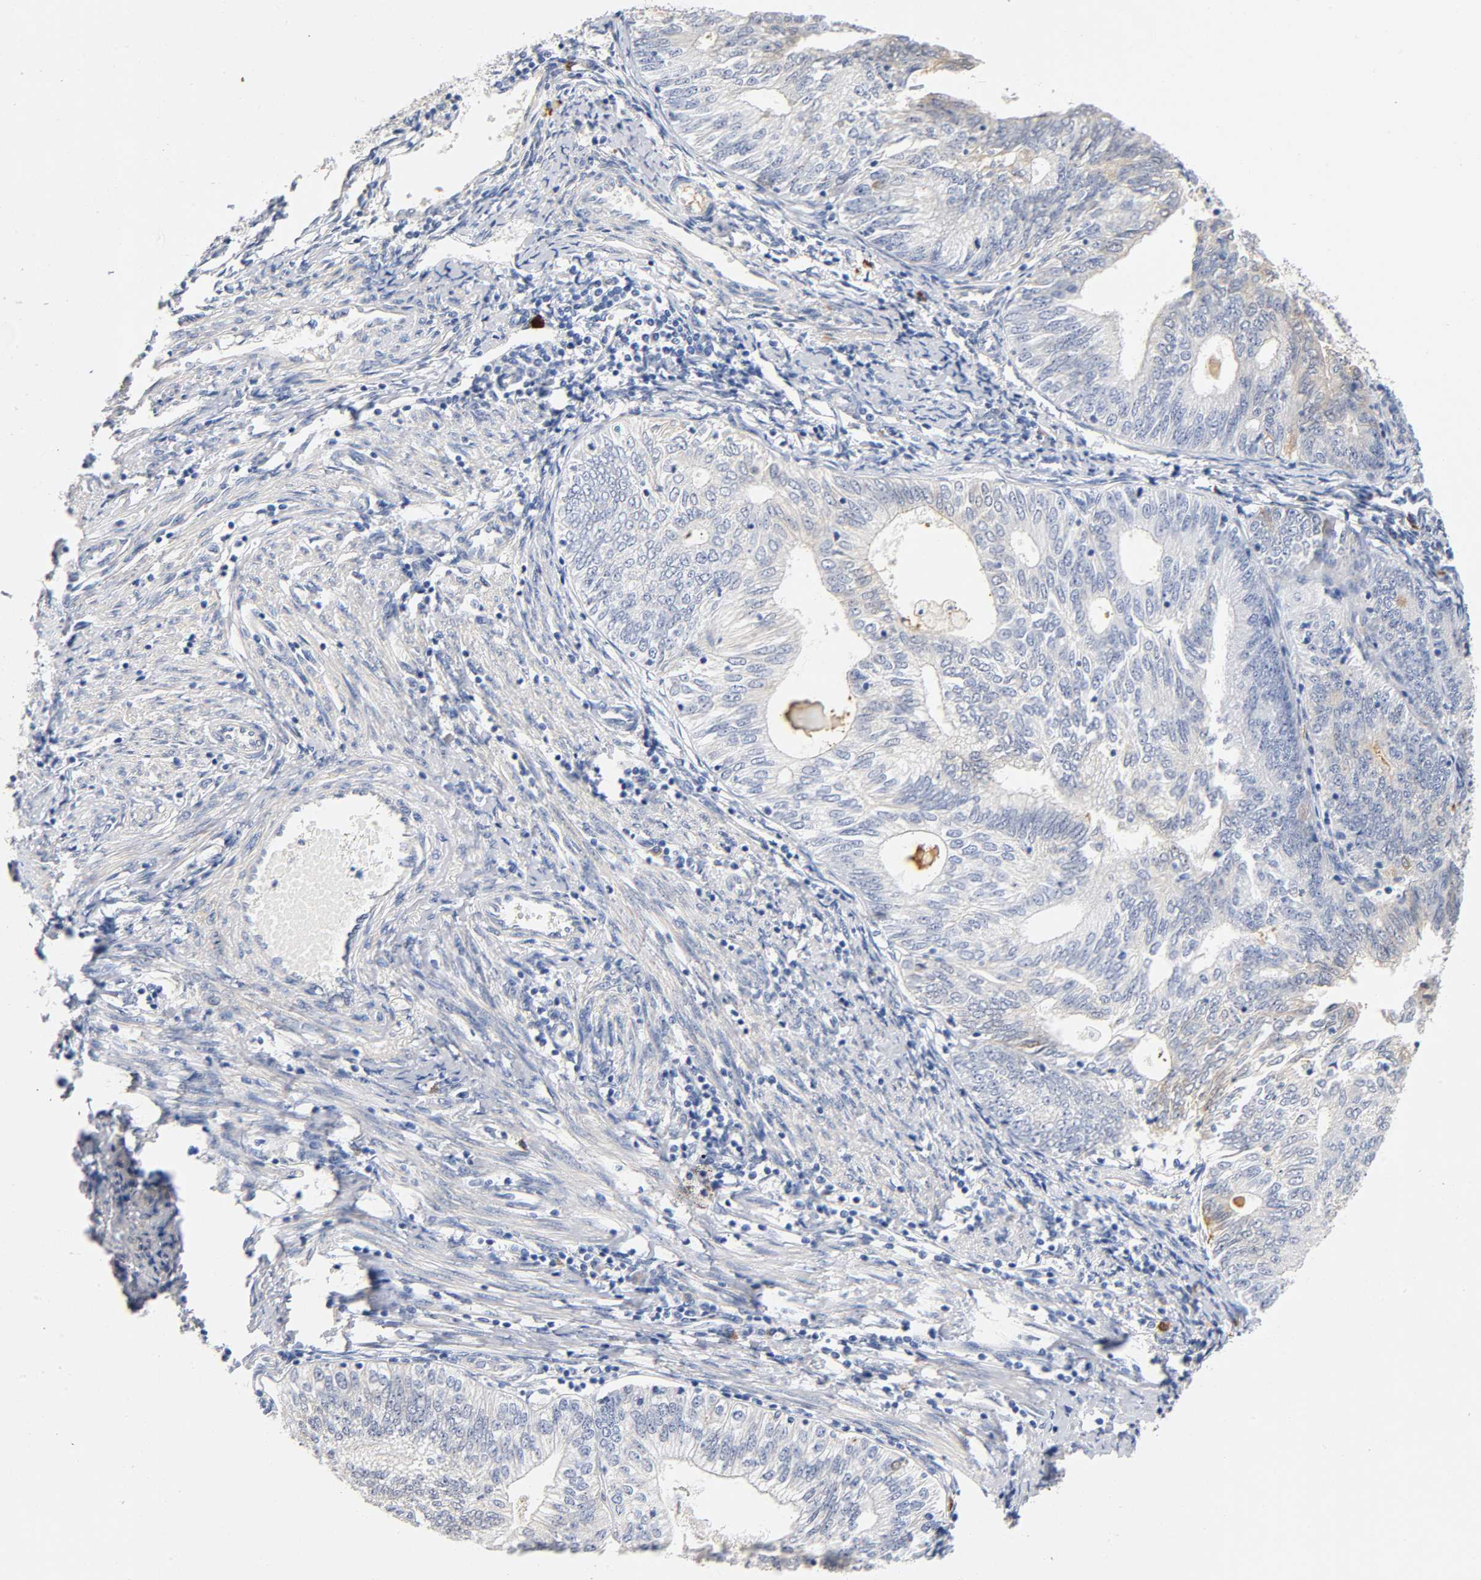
{"staining": {"intensity": "weak", "quantity": "<25%", "location": "cytoplasmic/membranous"}, "tissue": "endometrial cancer", "cell_type": "Tumor cells", "image_type": "cancer", "snomed": [{"axis": "morphology", "description": "Adenocarcinoma, NOS"}, {"axis": "topography", "description": "Endometrium"}], "caption": "An immunohistochemistry (IHC) histopathology image of endometrial cancer is shown. There is no staining in tumor cells of endometrial cancer.", "gene": "TNC", "patient": {"sex": "female", "age": 69}}